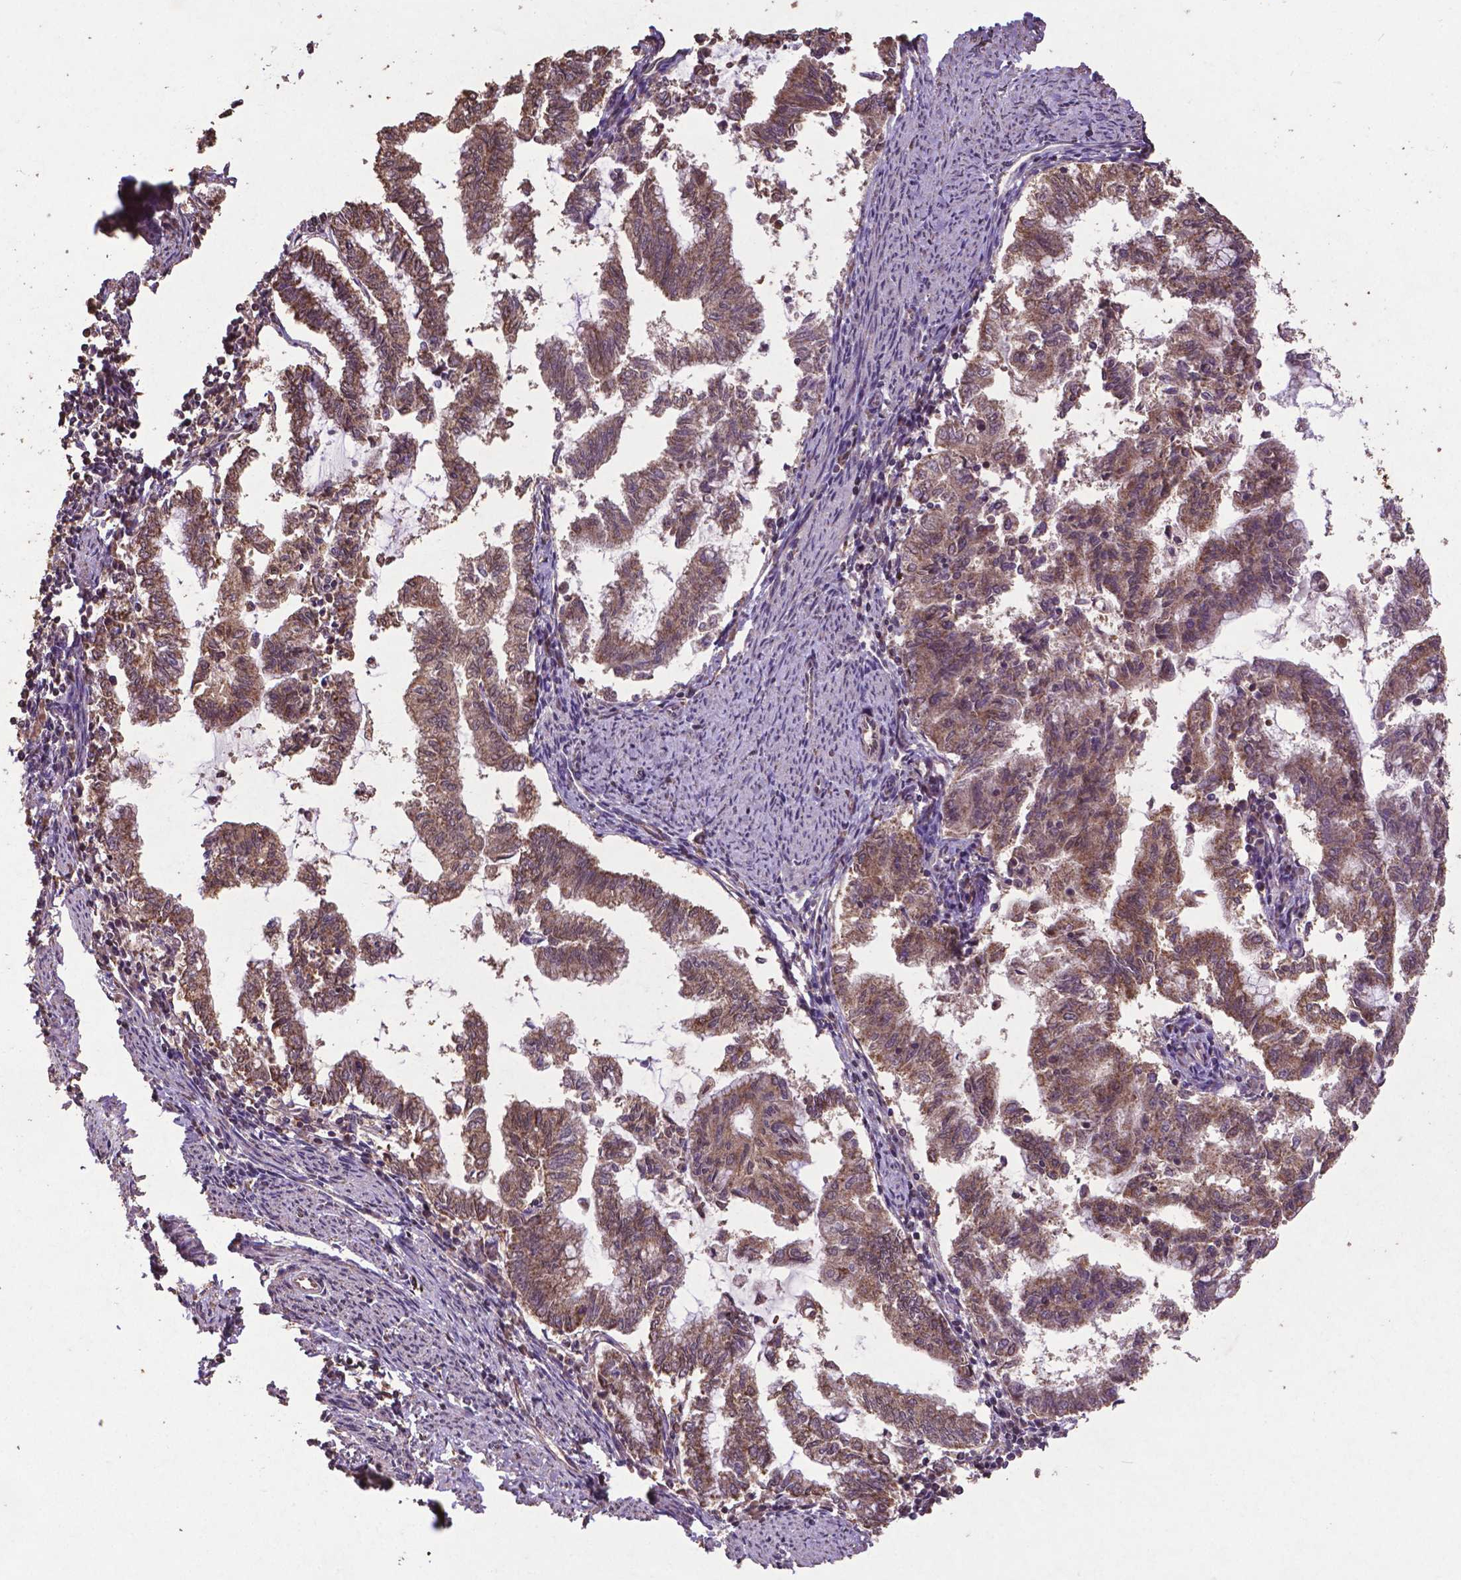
{"staining": {"intensity": "moderate", "quantity": ">75%", "location": "cytoplasmic/membranous"}, "tissue": "endometrial cancer", "cell_type": "Tumor cells", "image_type": "cancer", "snomed": [{"axis": "morphology", "description": "Adenocarcinoma, NOS"}, {"axis": "topography", "description": "Endometrium"}], "caption": "Immunohistochemistry (IHC) of endometrial cancer exhibits medium levels of moderate cytoplasmic/membranous staining in about >75% of tumor cells.", "gene": "DCAF1", "patient": {"sex": "female", "age": 79}}